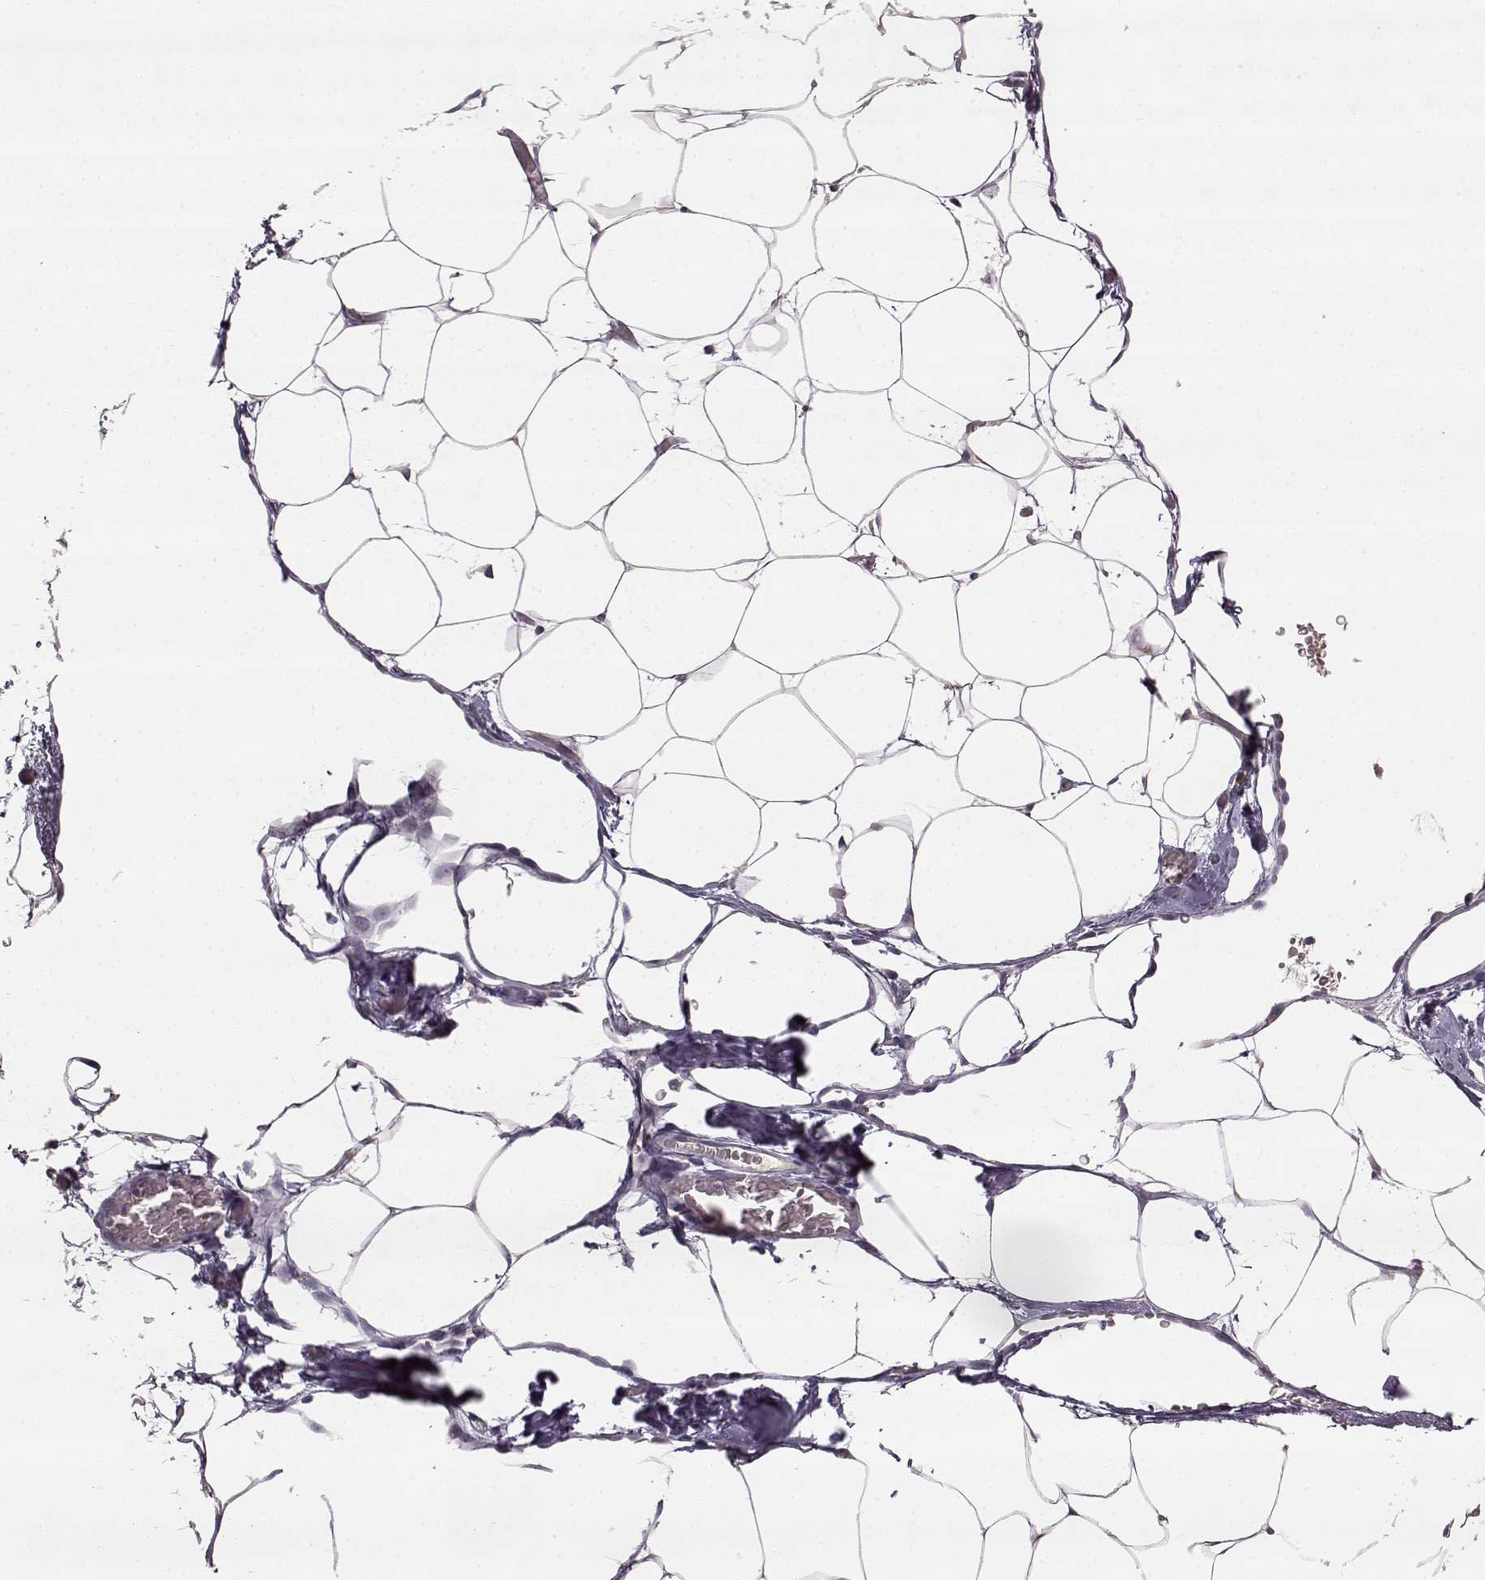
{"staining": {"intensity": "negative", "quantity": "none", "location": "none"}, "tissue": "adipose tissue", "cell_type": "Adipocytes", "image_type": "normal", "snomed": [{"axis": "morphology", "description": "Normal tissue, NOS"}, {"axis": "topography", "description": "Adipose tissue"}], "caption": "A micrograph of human adipose tissue is negative for staining in adipocytes. The staining is performed using DAB (3,3'-diaminobenzidine) brown chromogen with nuclei counter-stained in using hematoxylin.", "gene": "YJEFN3", "patient": {"sex": "male", "age": 57}}